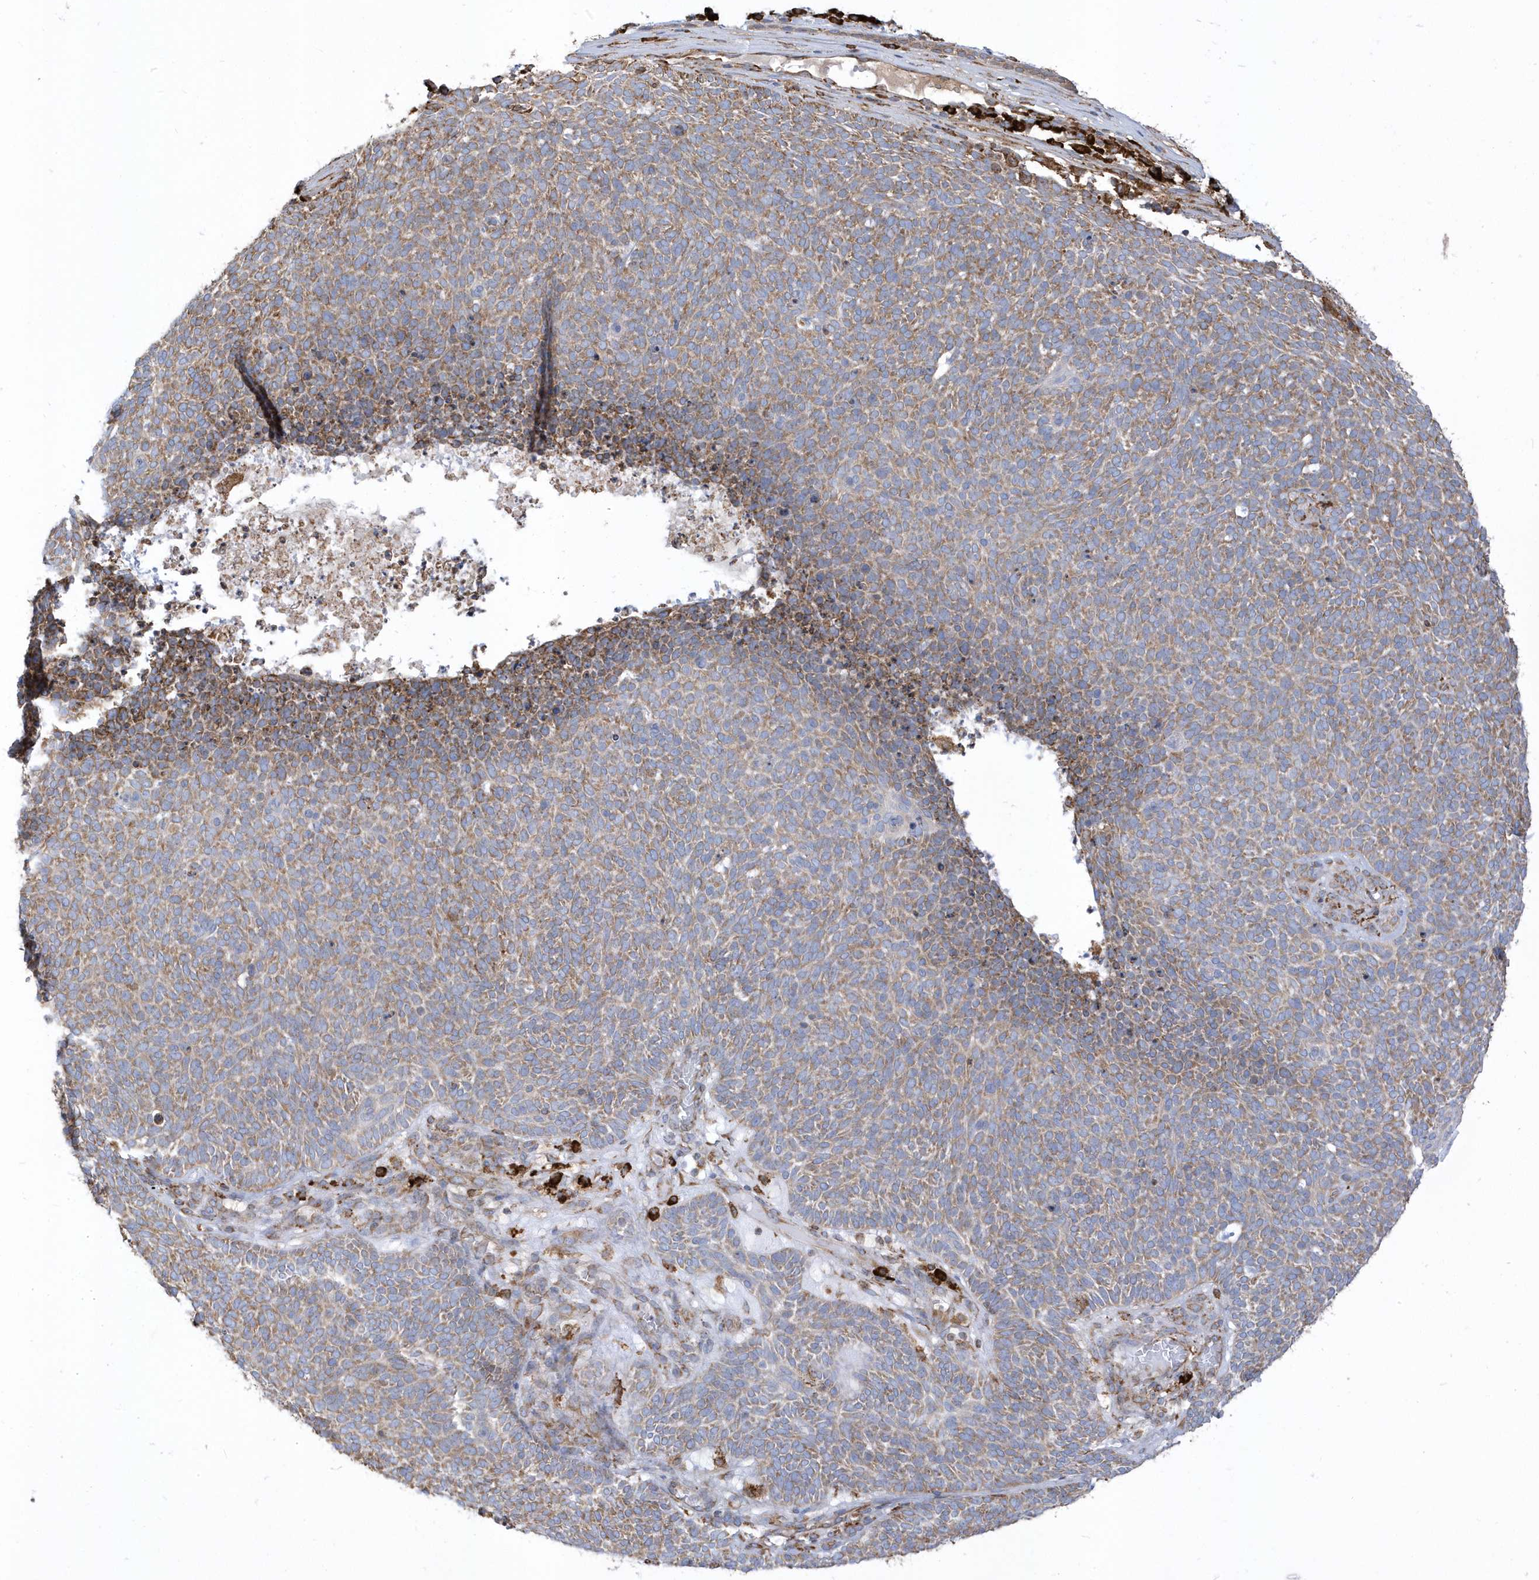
{"staining": {"intensity": "moderate", "quantity": ">75%", "location": "cytoplasmic/membranous"}, "tissue": "skin cancer", "cell_type": "Tumor cells", "image_type": "cancer", "snomed": [{"axis": "morphology", "description": "Squamous cell carcinoma, NOS"}, {"axis": "topography", "description": "Skin"}], "caption": "This image displays immunohistochemistry staining of human squamous cell carcinoma (skin), with medium moderate cytoplasmic/membranous expression in about >75% of tumor cells.", "gene": "PDIA6", "patient": {"sex": "female", "age": 90}}